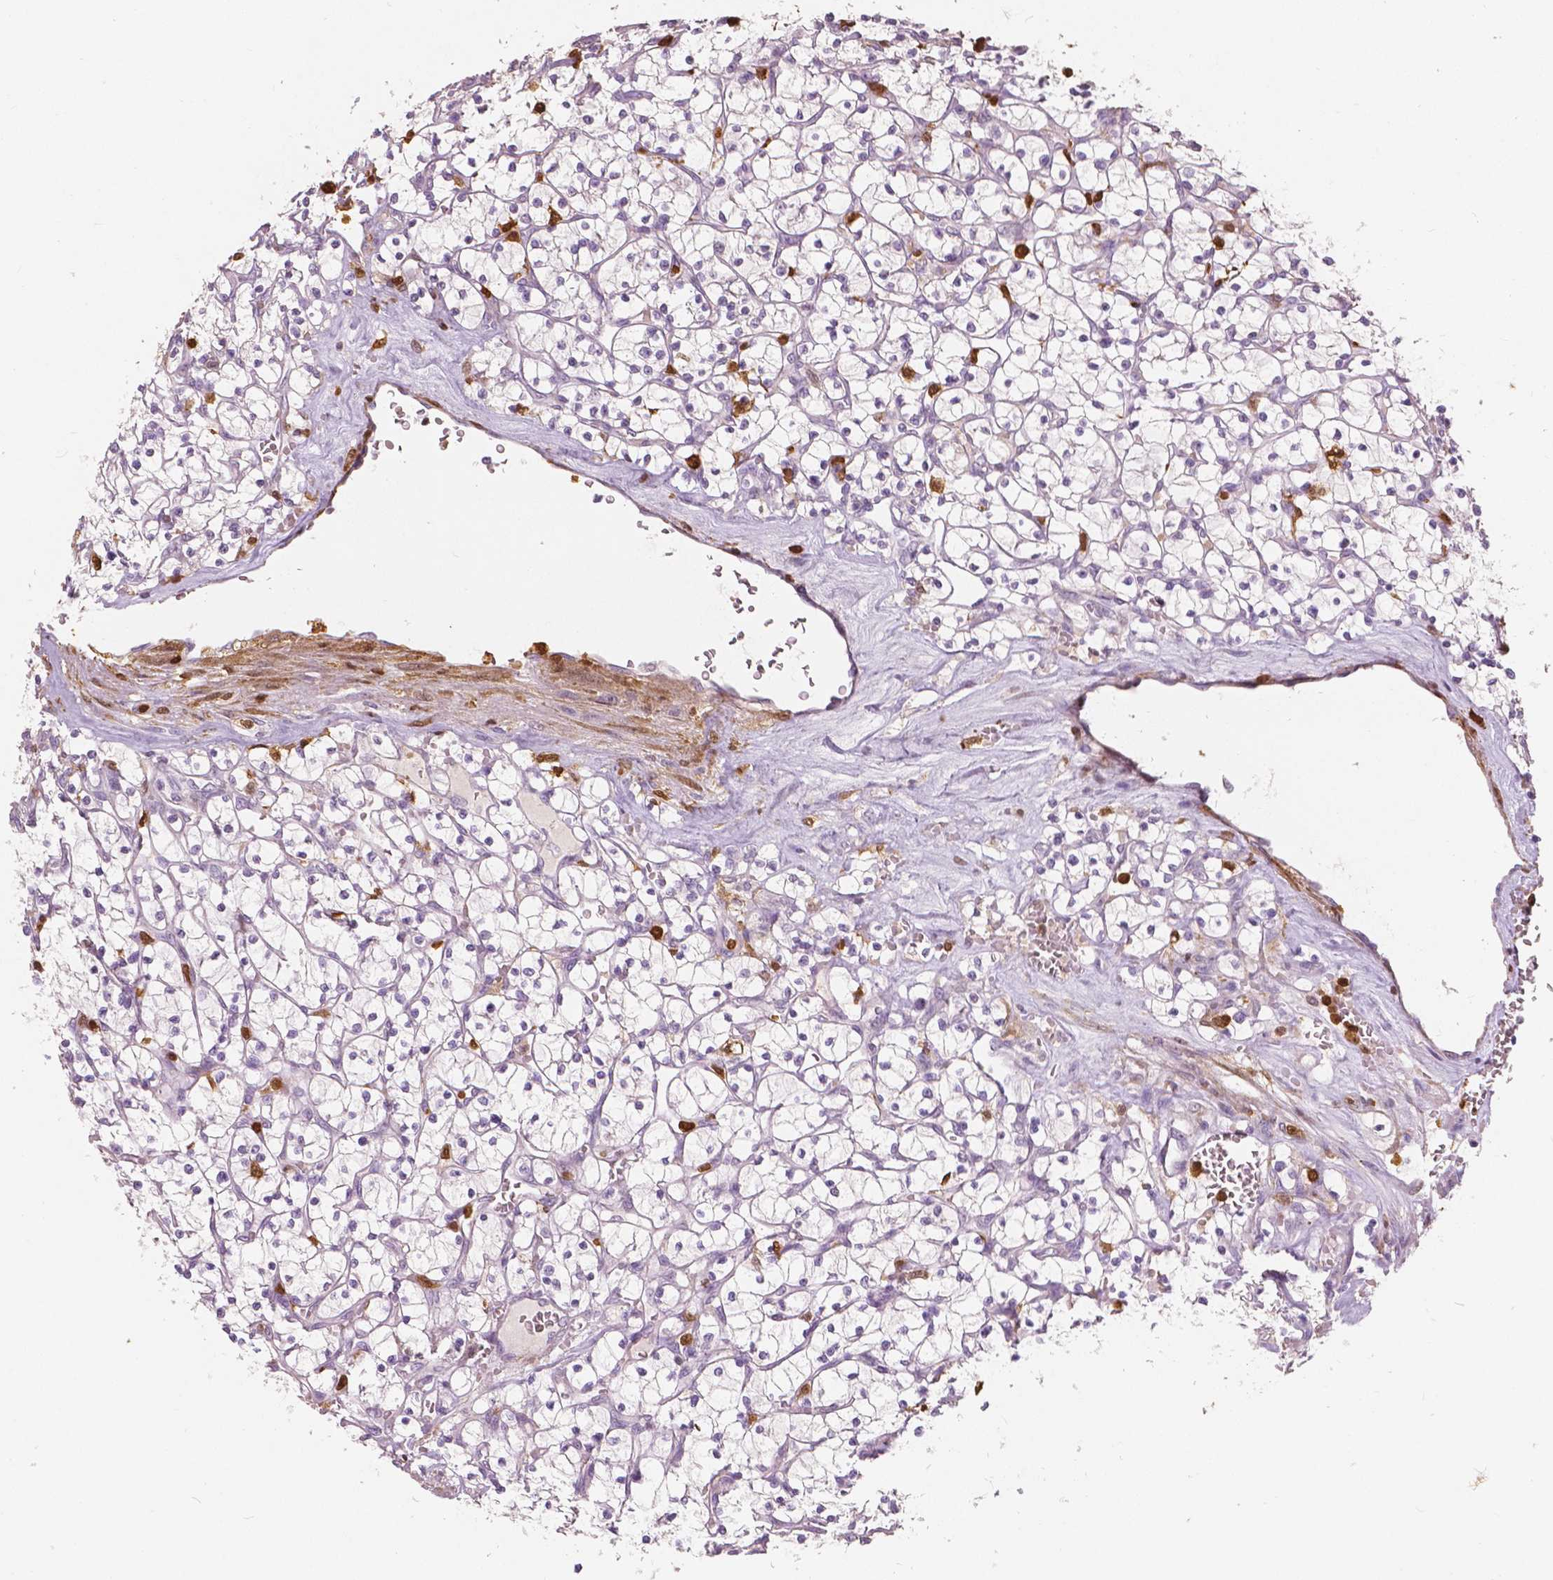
{"staining": {"intensity": "negative", "quantity": "none", "location": "none"}, "tissue": "renal cancer", "cell_type": "Tumor cells", "image_type": "cancer", "snomed": [{"axis": "morphology", "description": "Adenocarcinoma, NOS"}, {"axis": "topography", "description": "Kidney"}], "caption": "IHC image of neoplastic tissue: renal adenocarcinoma stained with DAB demonstrates no significant protein staining in tumor cells. (IHC, brightfield microscopy, high magnification).", "gene": "S100A4", "patient": {"sex": "female", "age": 64}}